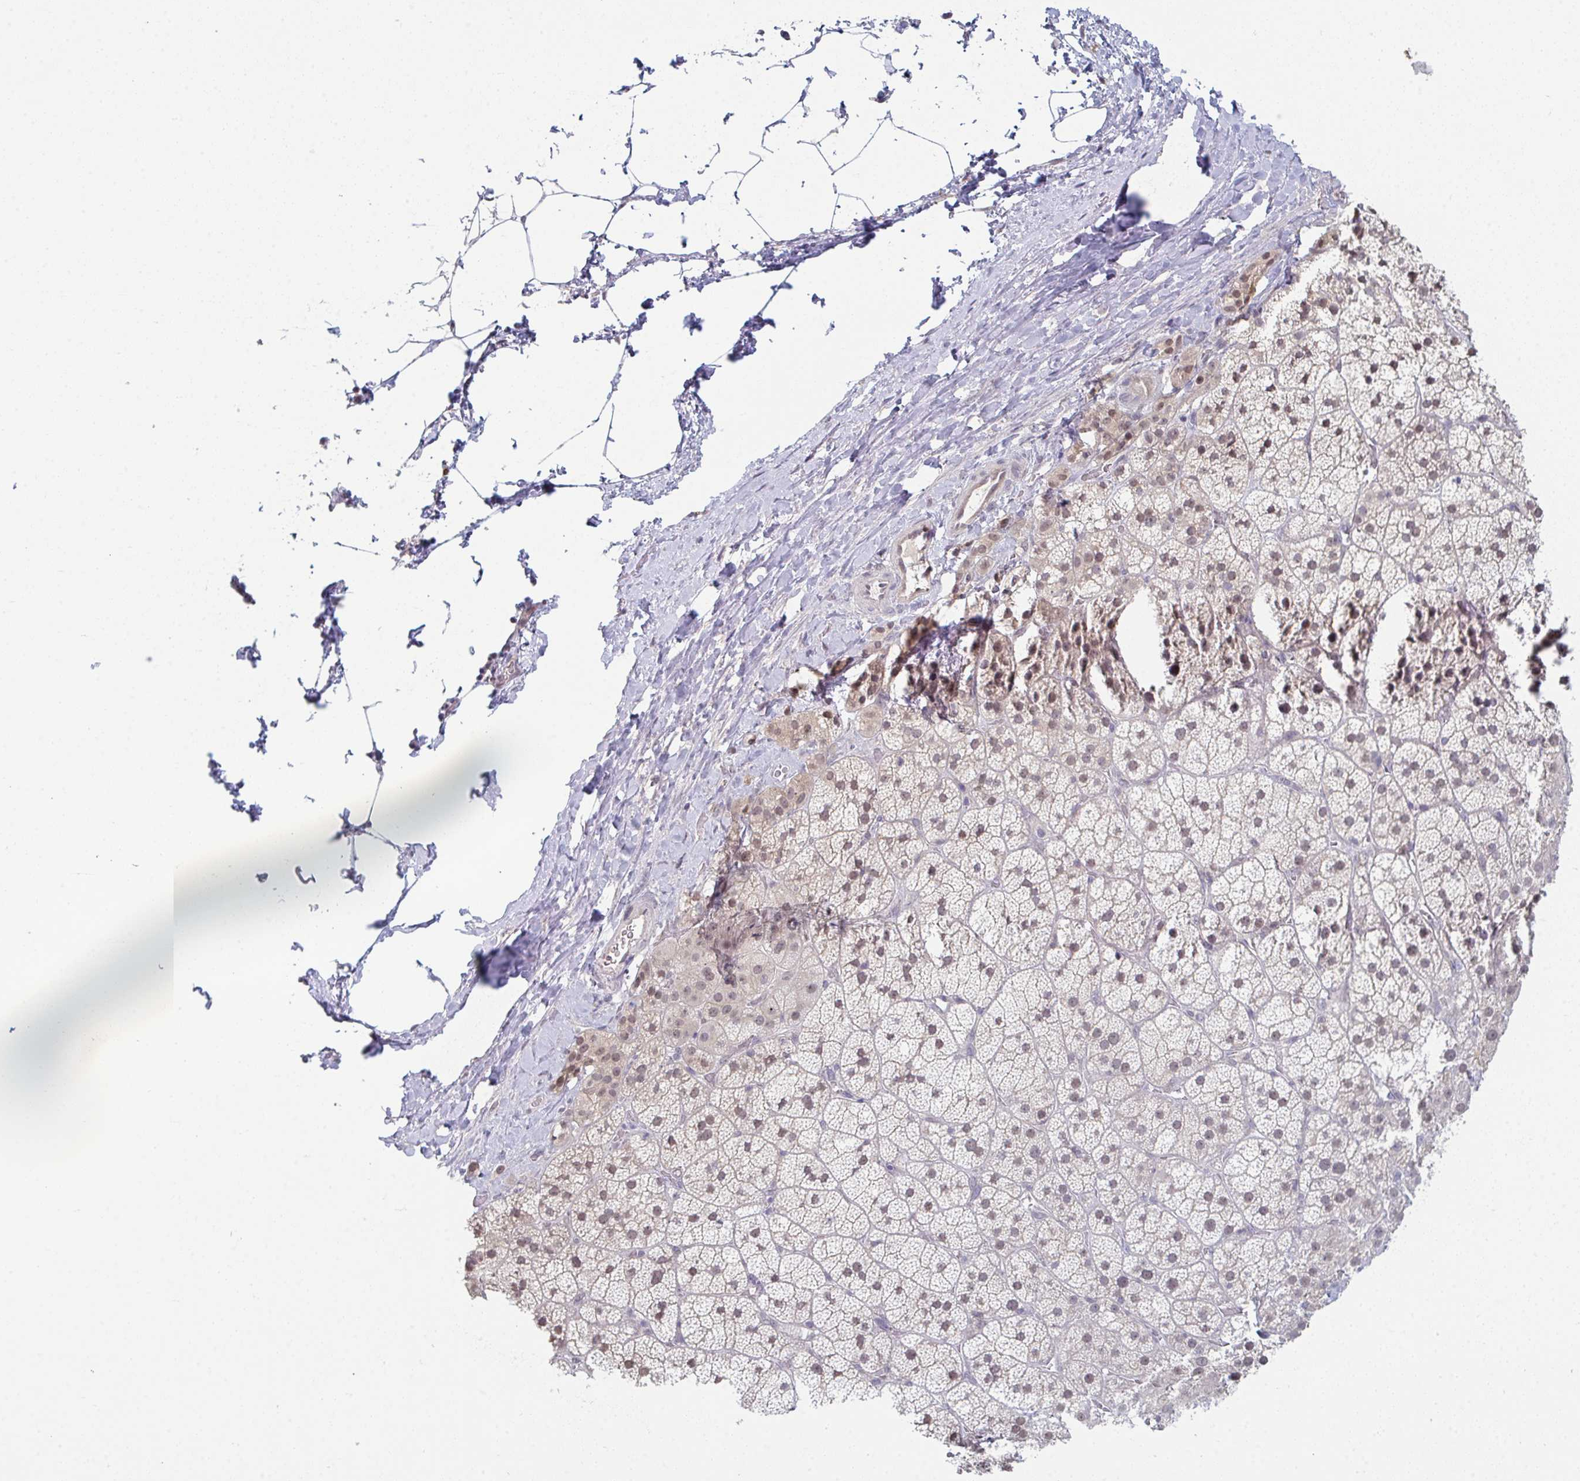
{"staining": {"intensity": "weak", "quantity": "<25%", "location": "nuclear"}, "tissue": "adrenal gland", "cell_type": "Glandular cells", "image_type": "normal", "snomed": [{"axis": "morphology", "description": "Normal tissue, NOS"}, {"axis": "topography", "description": "Adrenal gland"}], "caption": "High power microscopy micrograph of an IHC histopathology image of benign adrenal gland, revealing no significant expression in glandular cells.", "gene": "ZNF214", "patient": {"sex": "male", "age": 57}}